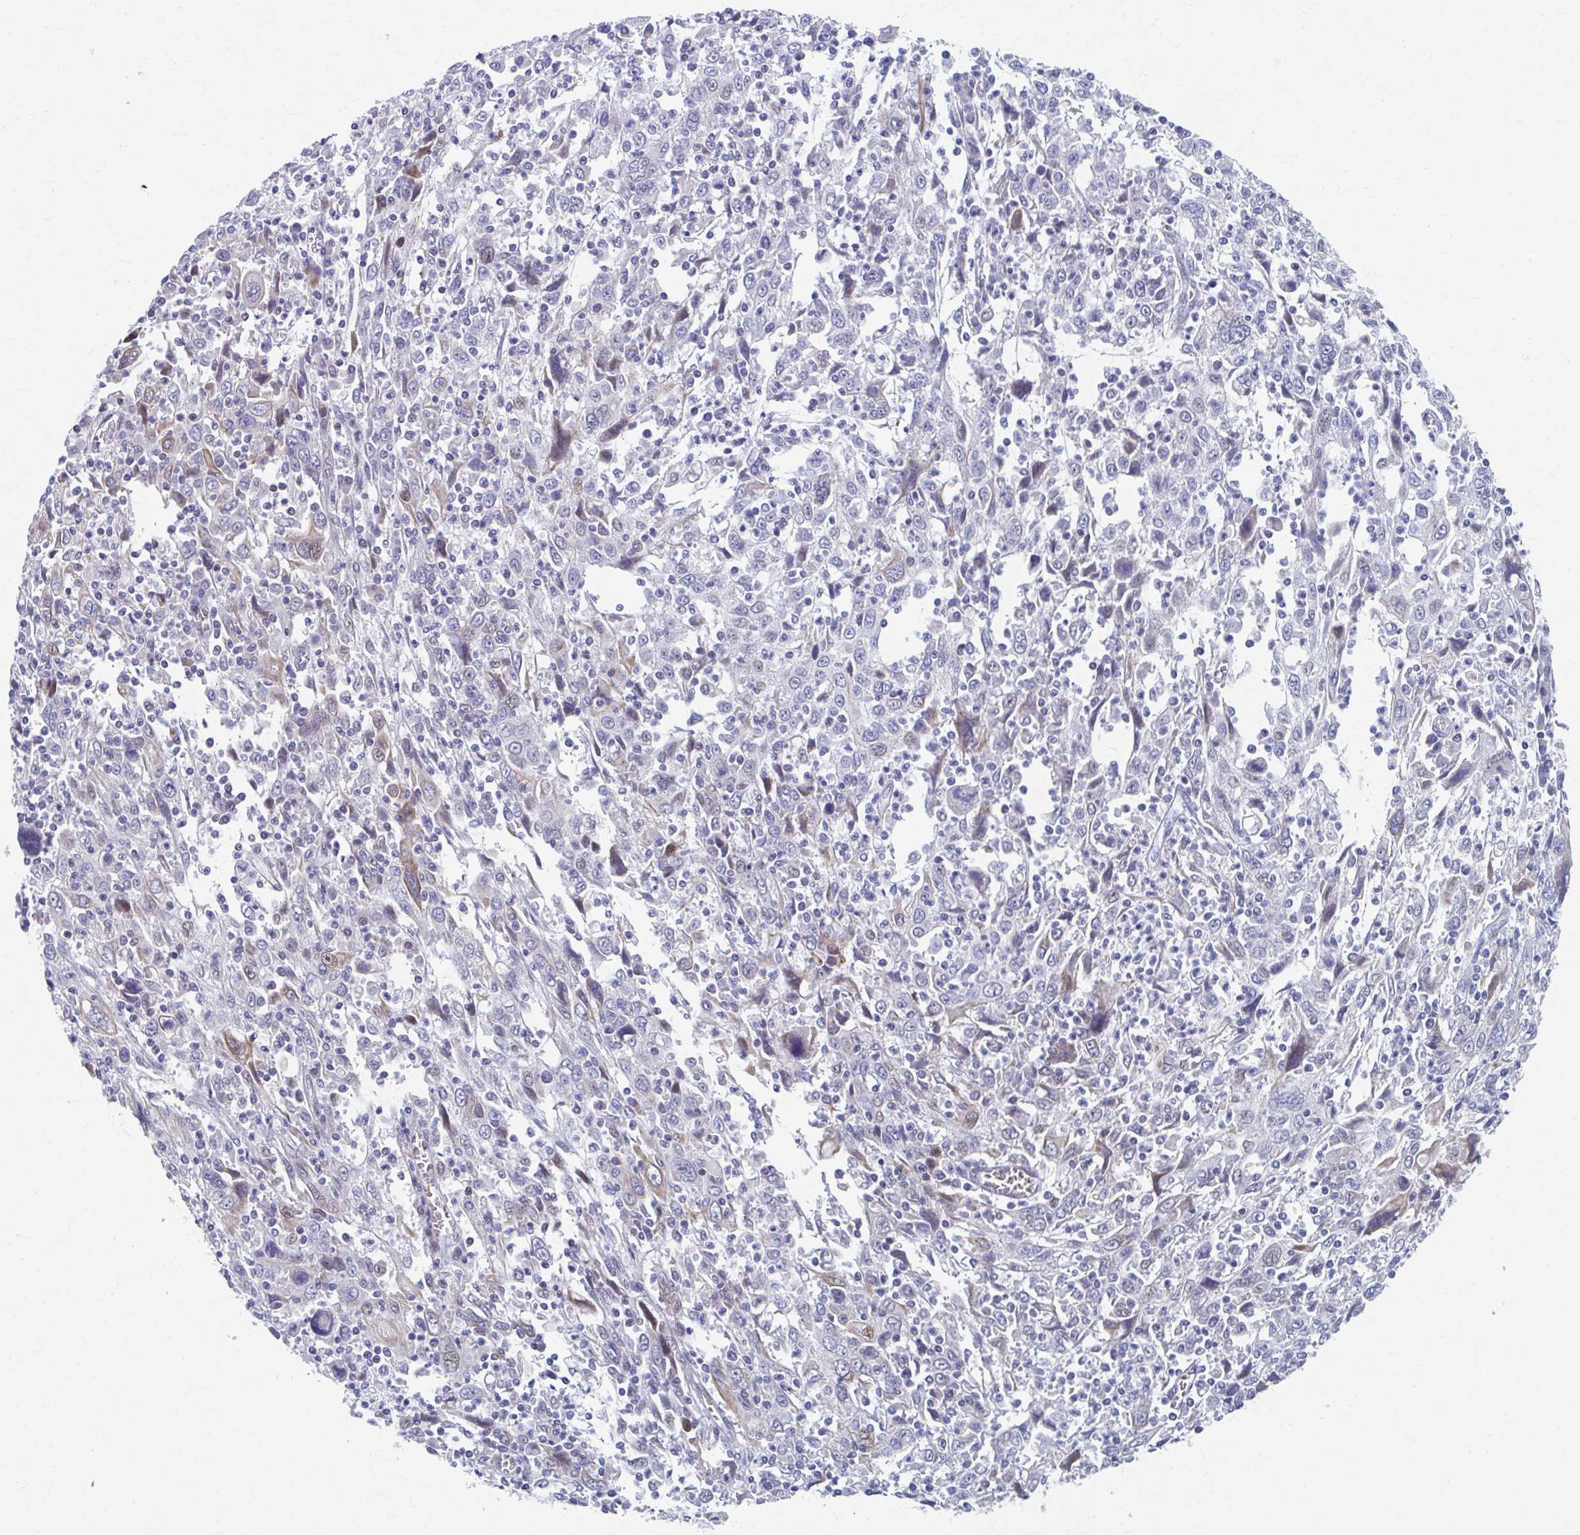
{"staining": {"intensity": "negative", "quantity": "none", "location": "none"}, "tissue": "cervical cancer", "cell_type": "Tumor cells", "image_type": "cancer", "snomed": [{"axis": "morphology", "description": "Squamous cell carcinoma, NOS"}, {"axis": "topography", "description": "Cervix"}], "caption": "IHC histopathology image of human cervical cancer stained for a protein (brown), which demonstrates no staining in tumor cells. Brightfield microscopy of immunohistochemistry stained with DAB (3,3'-diaminobenzidine) (brown) and hematoxylin (blue), captured at high magnification.", "gene": "ABHD16B", "patient": {"sex": "female", "age": 46}}